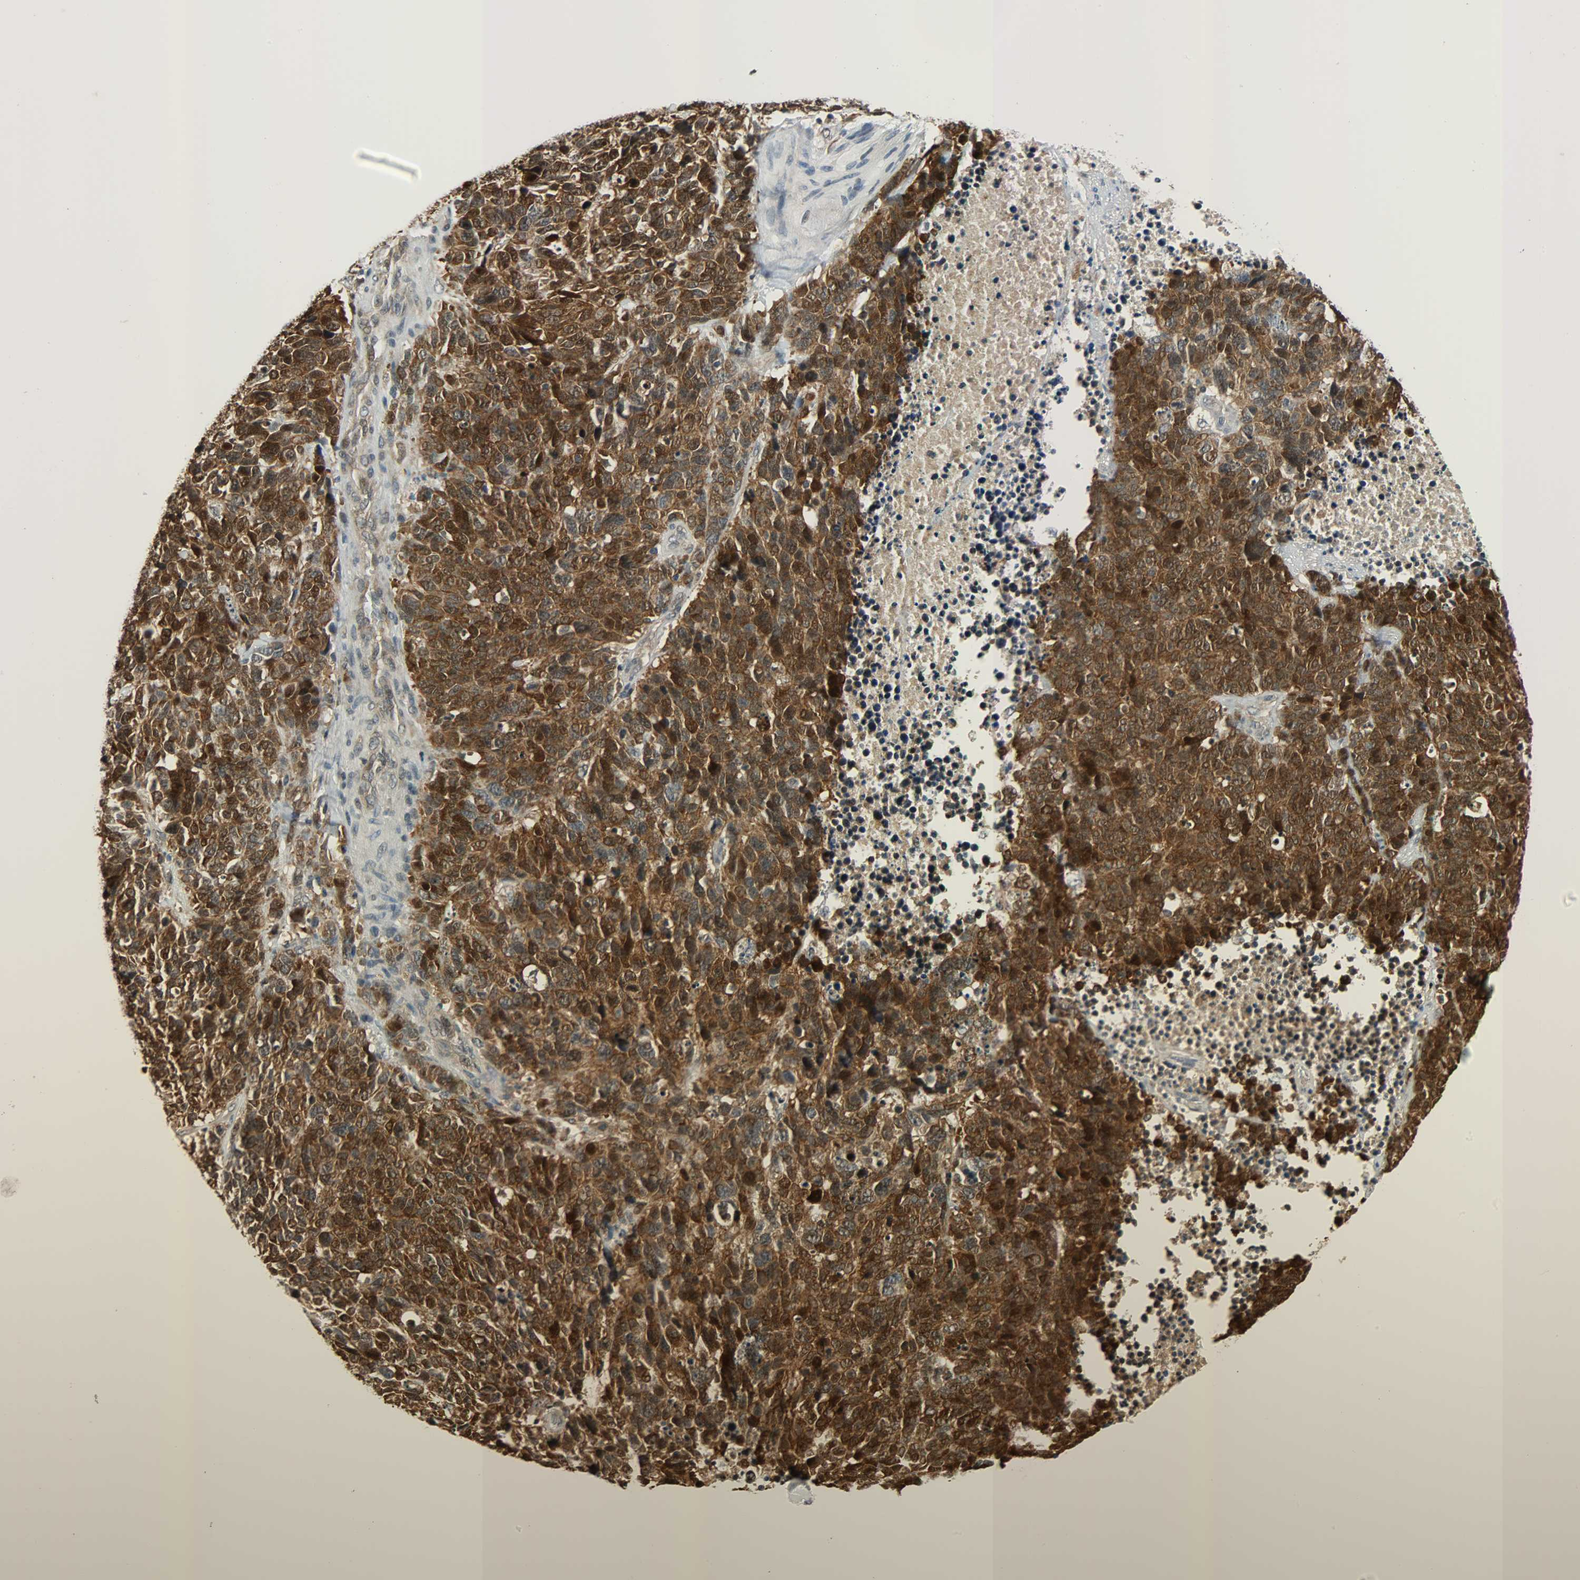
{"staining": {"intensity": "strong", "quantity": ">75%", "location": "cytoplasmic/membranous"}, "tissue": "lung cancer", "cell_type": "Tumor cells", "image_type": "cancer", "snomed": [{"axis": "morphology", "description": "Neoplasm, malignant, NOS"}, {"axis": "topography", "description": "Lung"}], "caption": "Human lung cancer (malignant neoplasm) stained with a brown dye reveals strong cytoplasmic/membranous positive staining in approximately >75% of tumor cells.", "gene": "EIF4EBP1", "patient": {"sex": "female", "age": 58}}